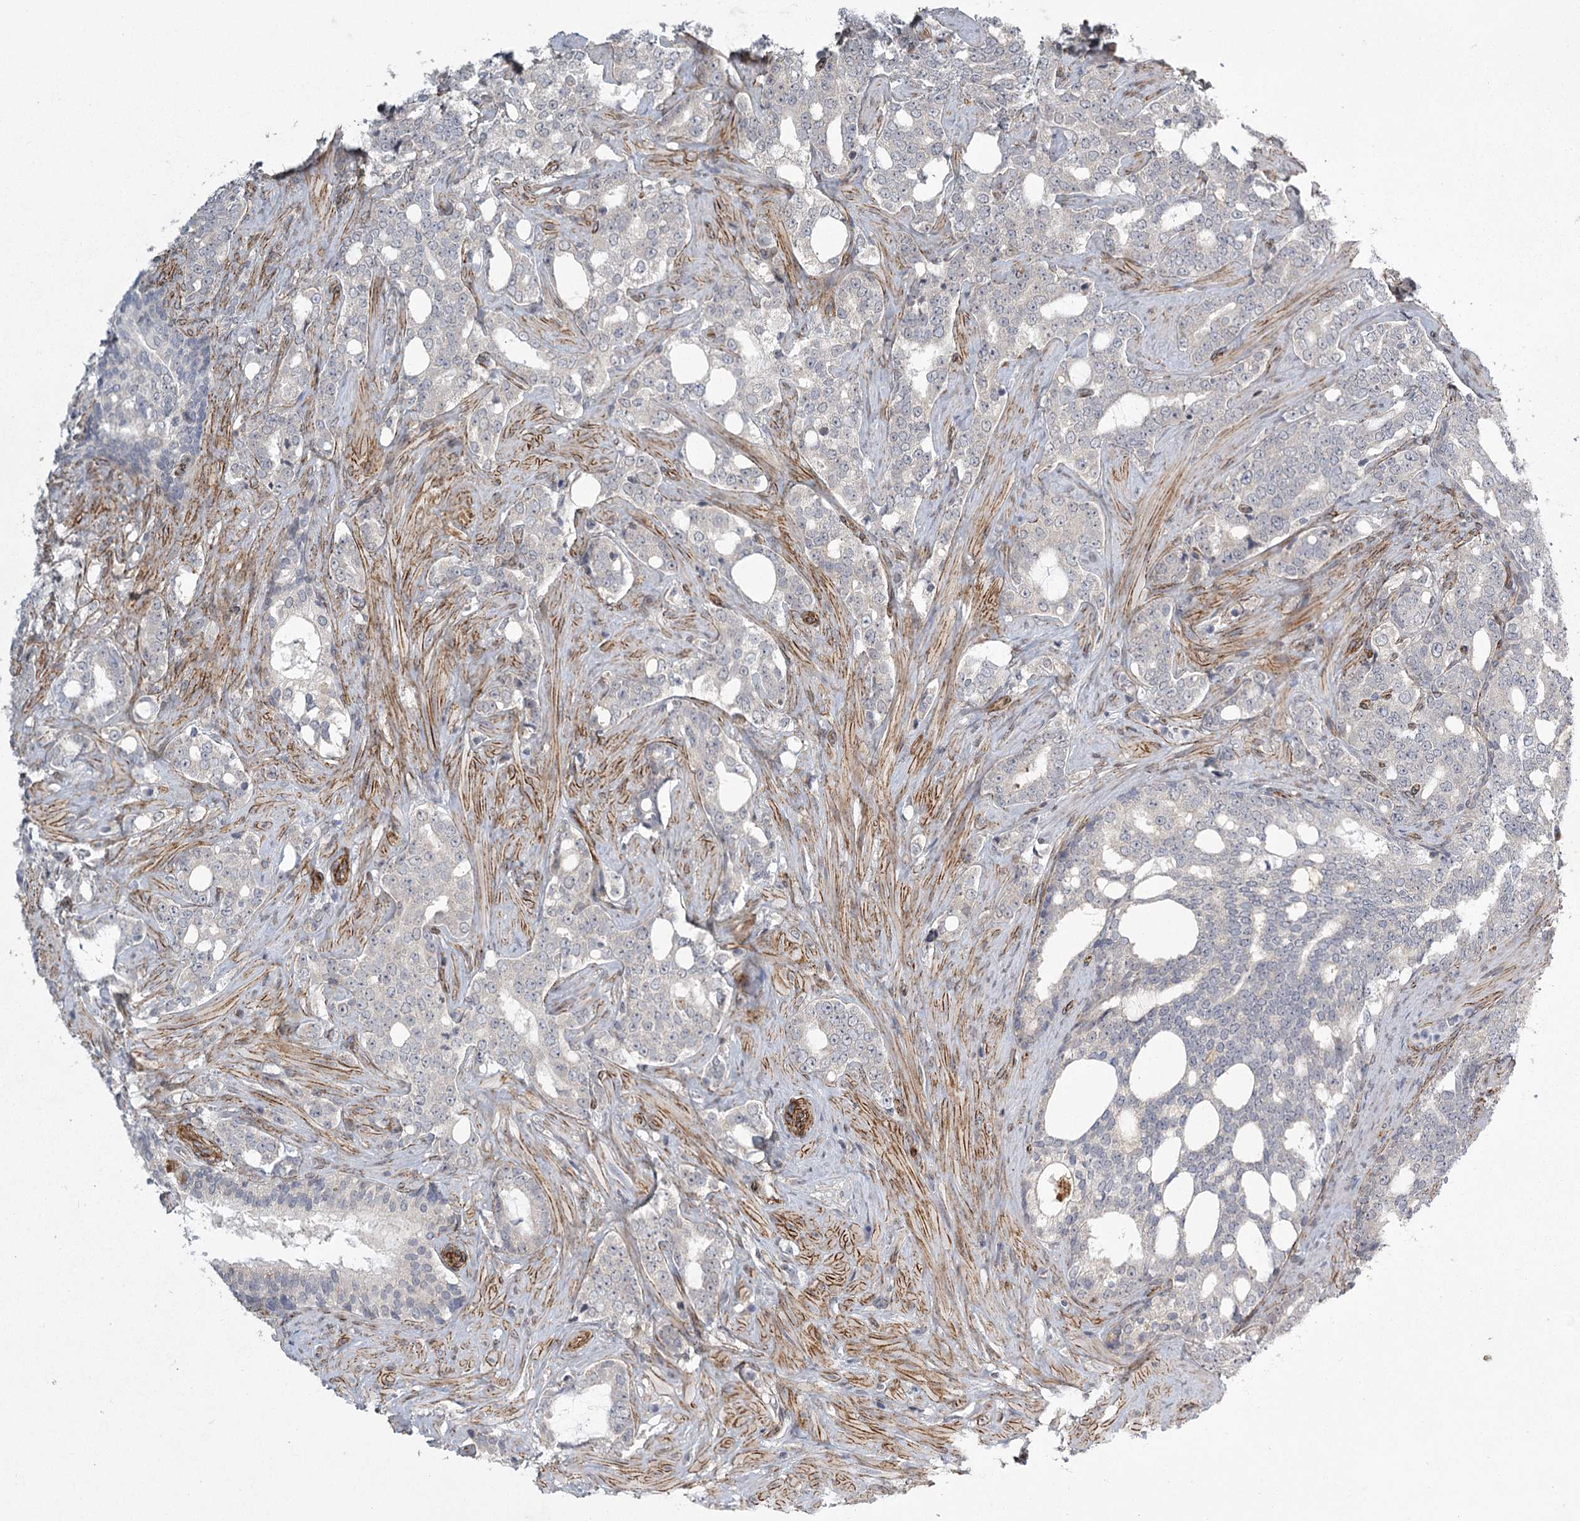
{"staining": {"intensity": "negative", "quantity": "none", "location": "none"}, "tissue": "prostate cancer", "cell_type": "Tumor cells", "image_type": "cancer", "snomed": [{"axis": "morphology", "description": "Adenocarcinoma, High grade"}, {"axis": "topography", "description": "Prostate"}], "caption": "An image of prostate cancer stained for a protein displays no brown staining in tumor cells. (DAB (3,3'-diaminobenzidine) immunohistochemistry (IHC) visualized using brightfield microscopy, high magnification).", "gene": "MEPE", "patient": {"sex": "male", "age": 64}}